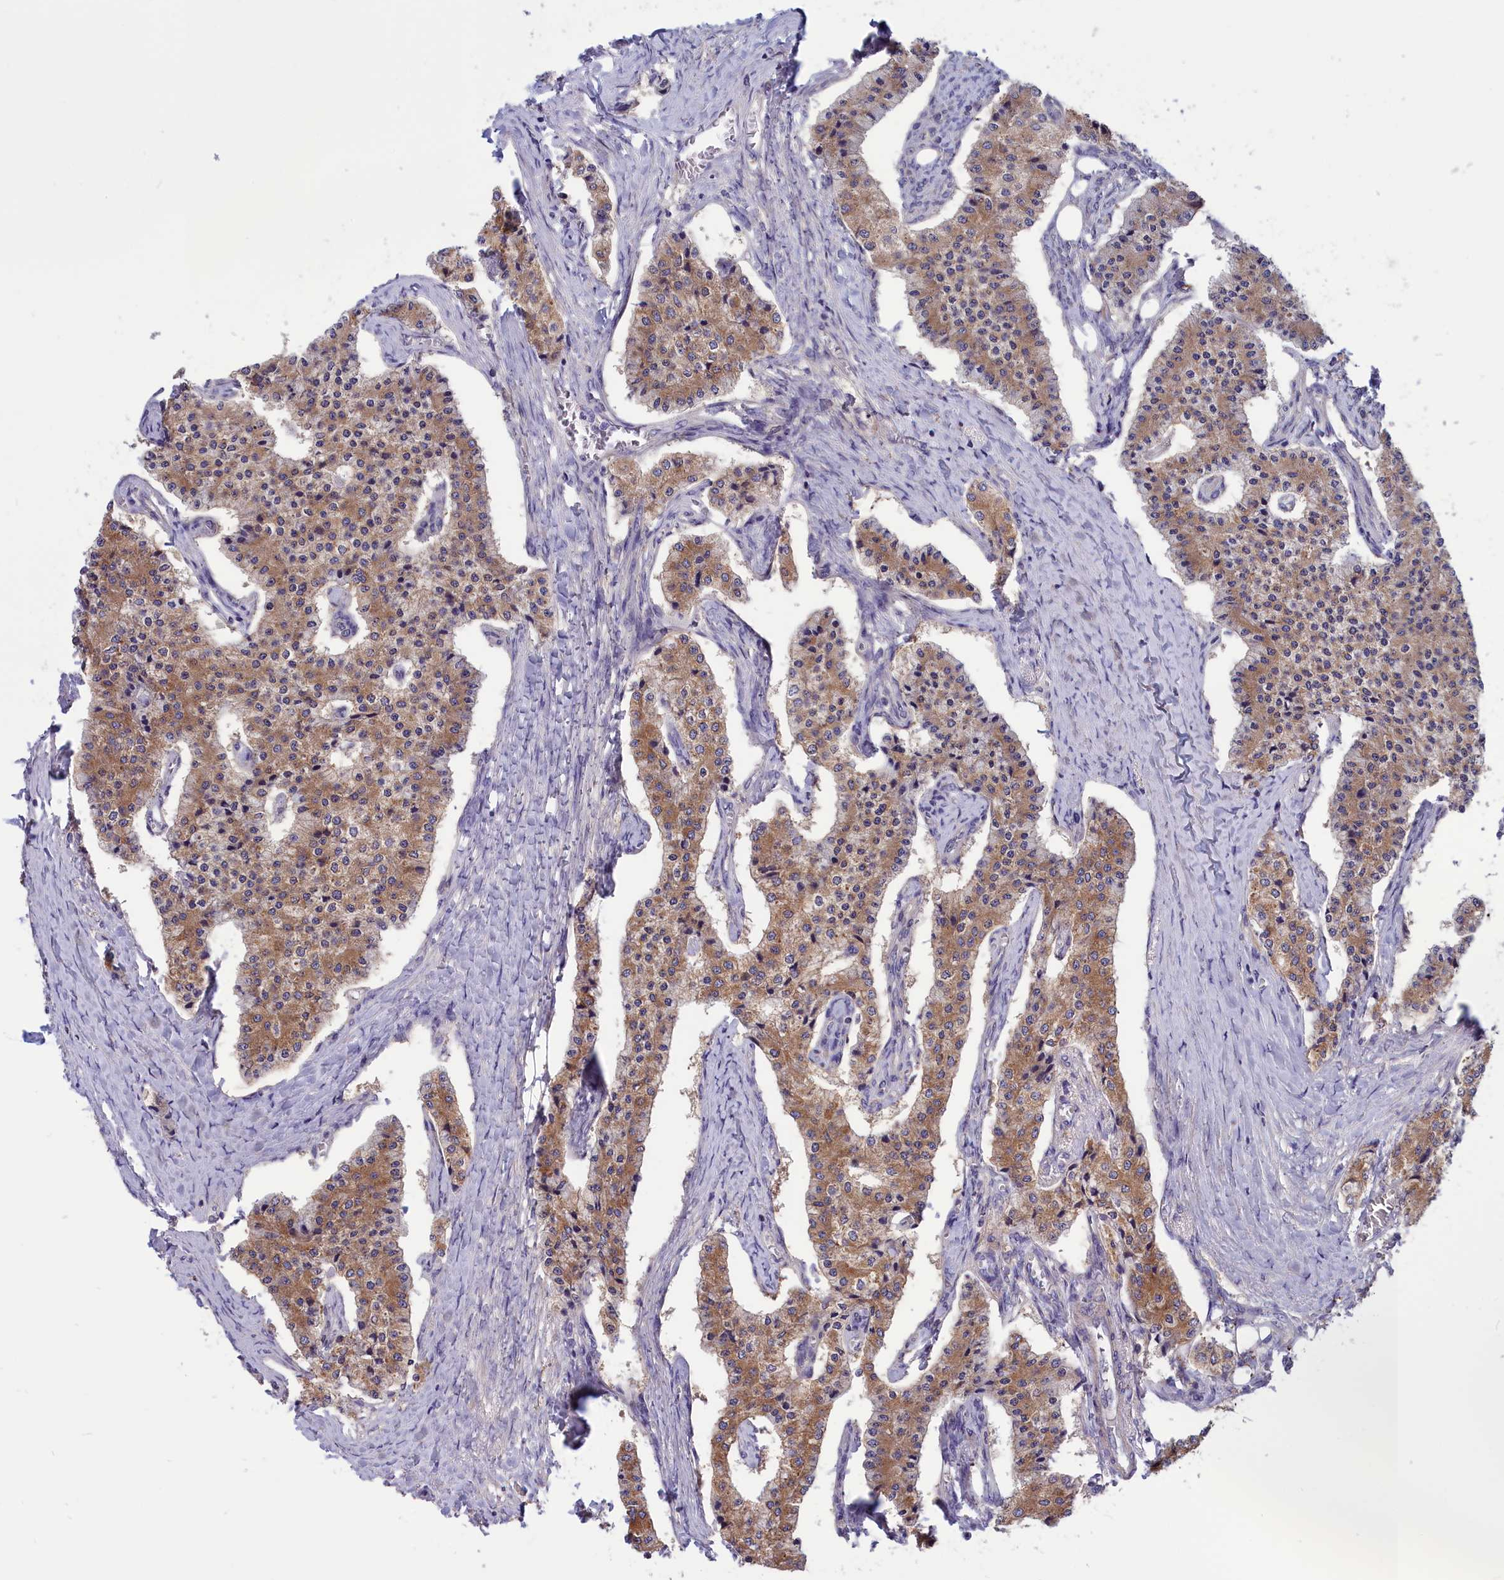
{"staining": {"intensity": "moderate", "quantity": ">75%", "location": "cytoplasmic/membranous"}, "tissue": "carcinoid", "cell_type": "Tumor cells", "image_type": "cancer", "snomed": [{"axis": "morphology", "description": "Carcinoid, malignant, NOS"}, {"axis": "topography", "description": "Colon"}], "caption": "Immunohistochemical staining of human malignant carcinoid demonstrates medium levels of moderate cytoplasmic/membranous expression in approximately >75% of tumor cells.", "gene": "AMDHD2", "patient": {"sex": "female", "age": 52}}